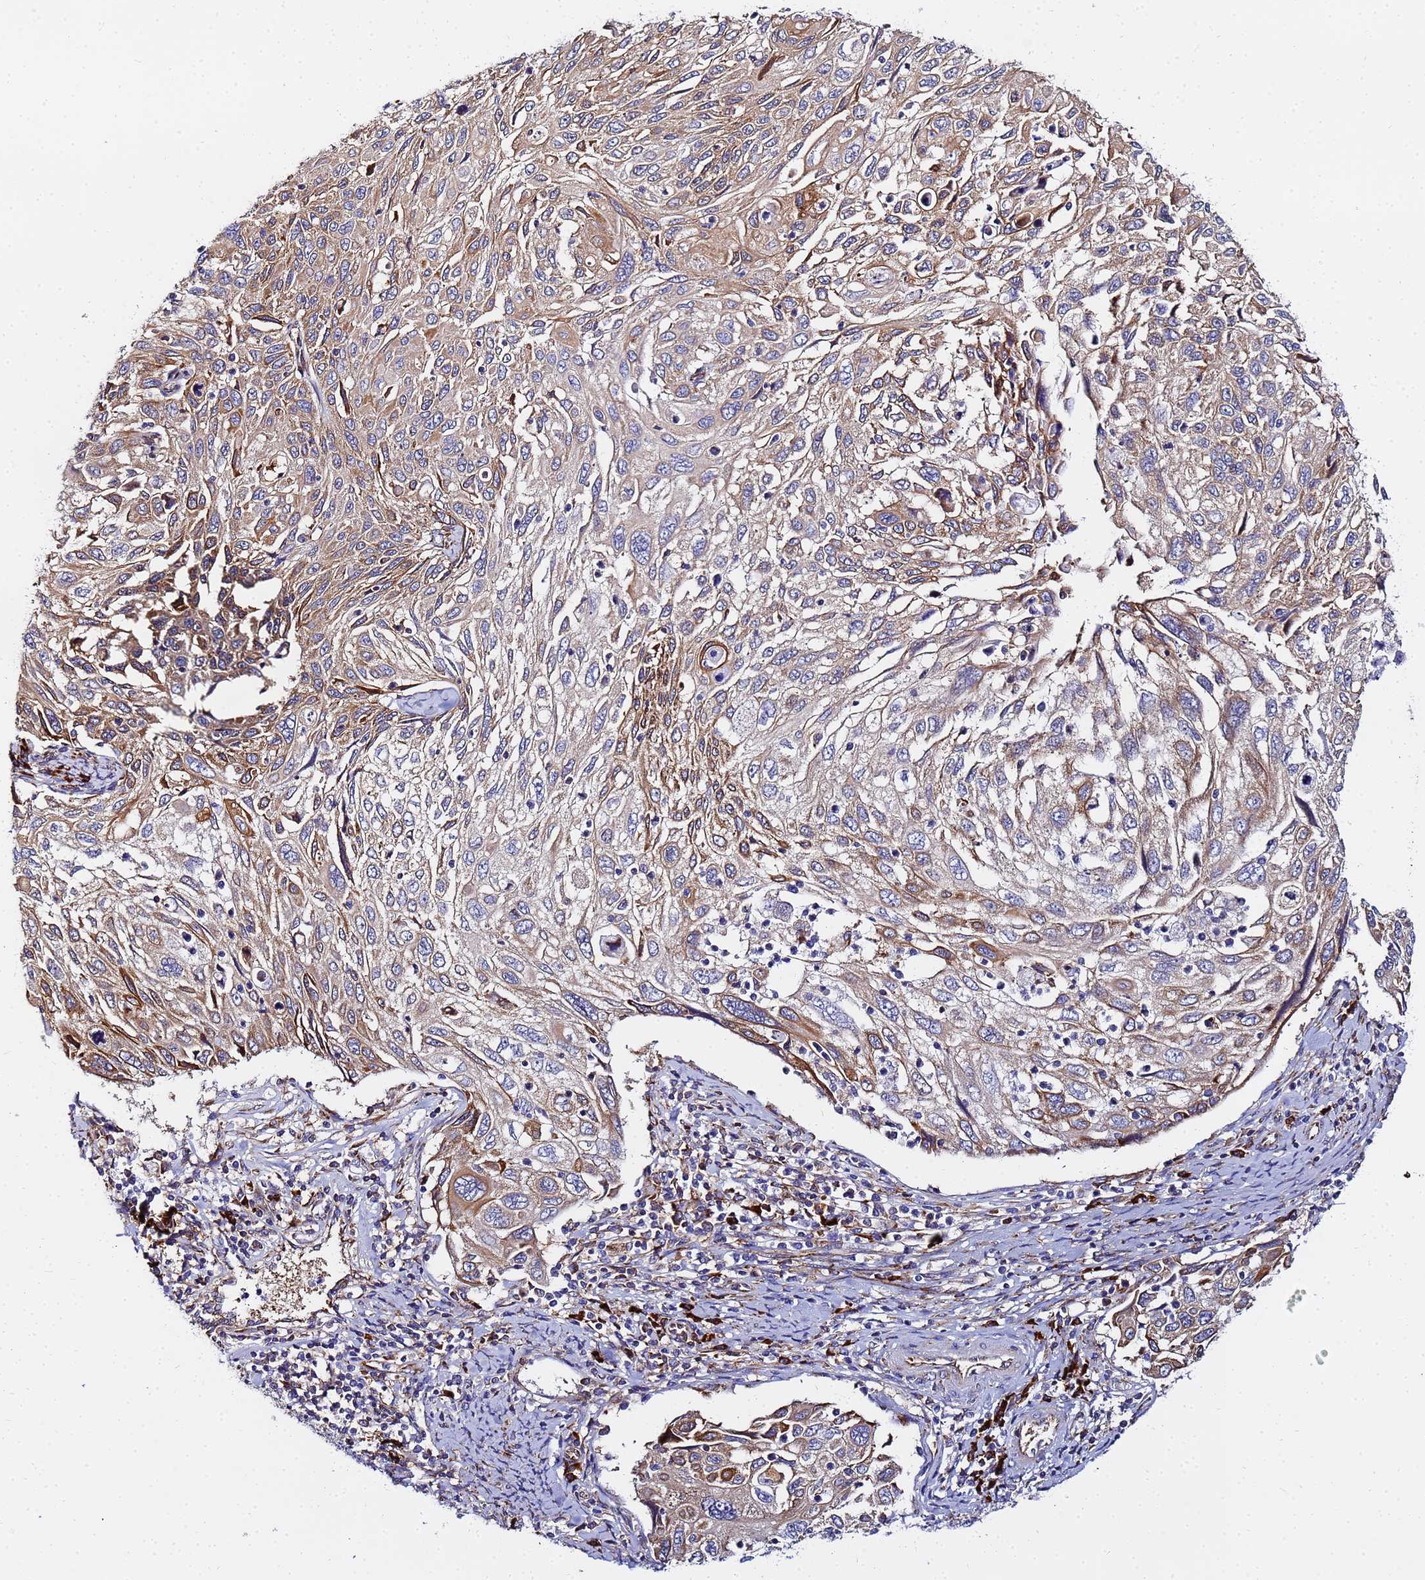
{"staining": {"intensity": "moderate", "quantity": "25%-75%", "location": "cytoplasmic/membranous"}, "tissue": "cervical cancer", "cell_type": "Tumor cells", "image_type": "cancer", "snomed": [{"axis": "morphology", "description": "Squamous cell carcinoma, NOS"}, {"axis": "topography", "description": "Cervix"}], "caption": "A micrograph showing moderate cytoplasmic/membranous expression in approximately 25%-75% of tumor cells in cervical cancer, as visualized by brown immunohistochemical staining.", "gene": "POM121", "patient": {"sex": "female", "age": 70}}